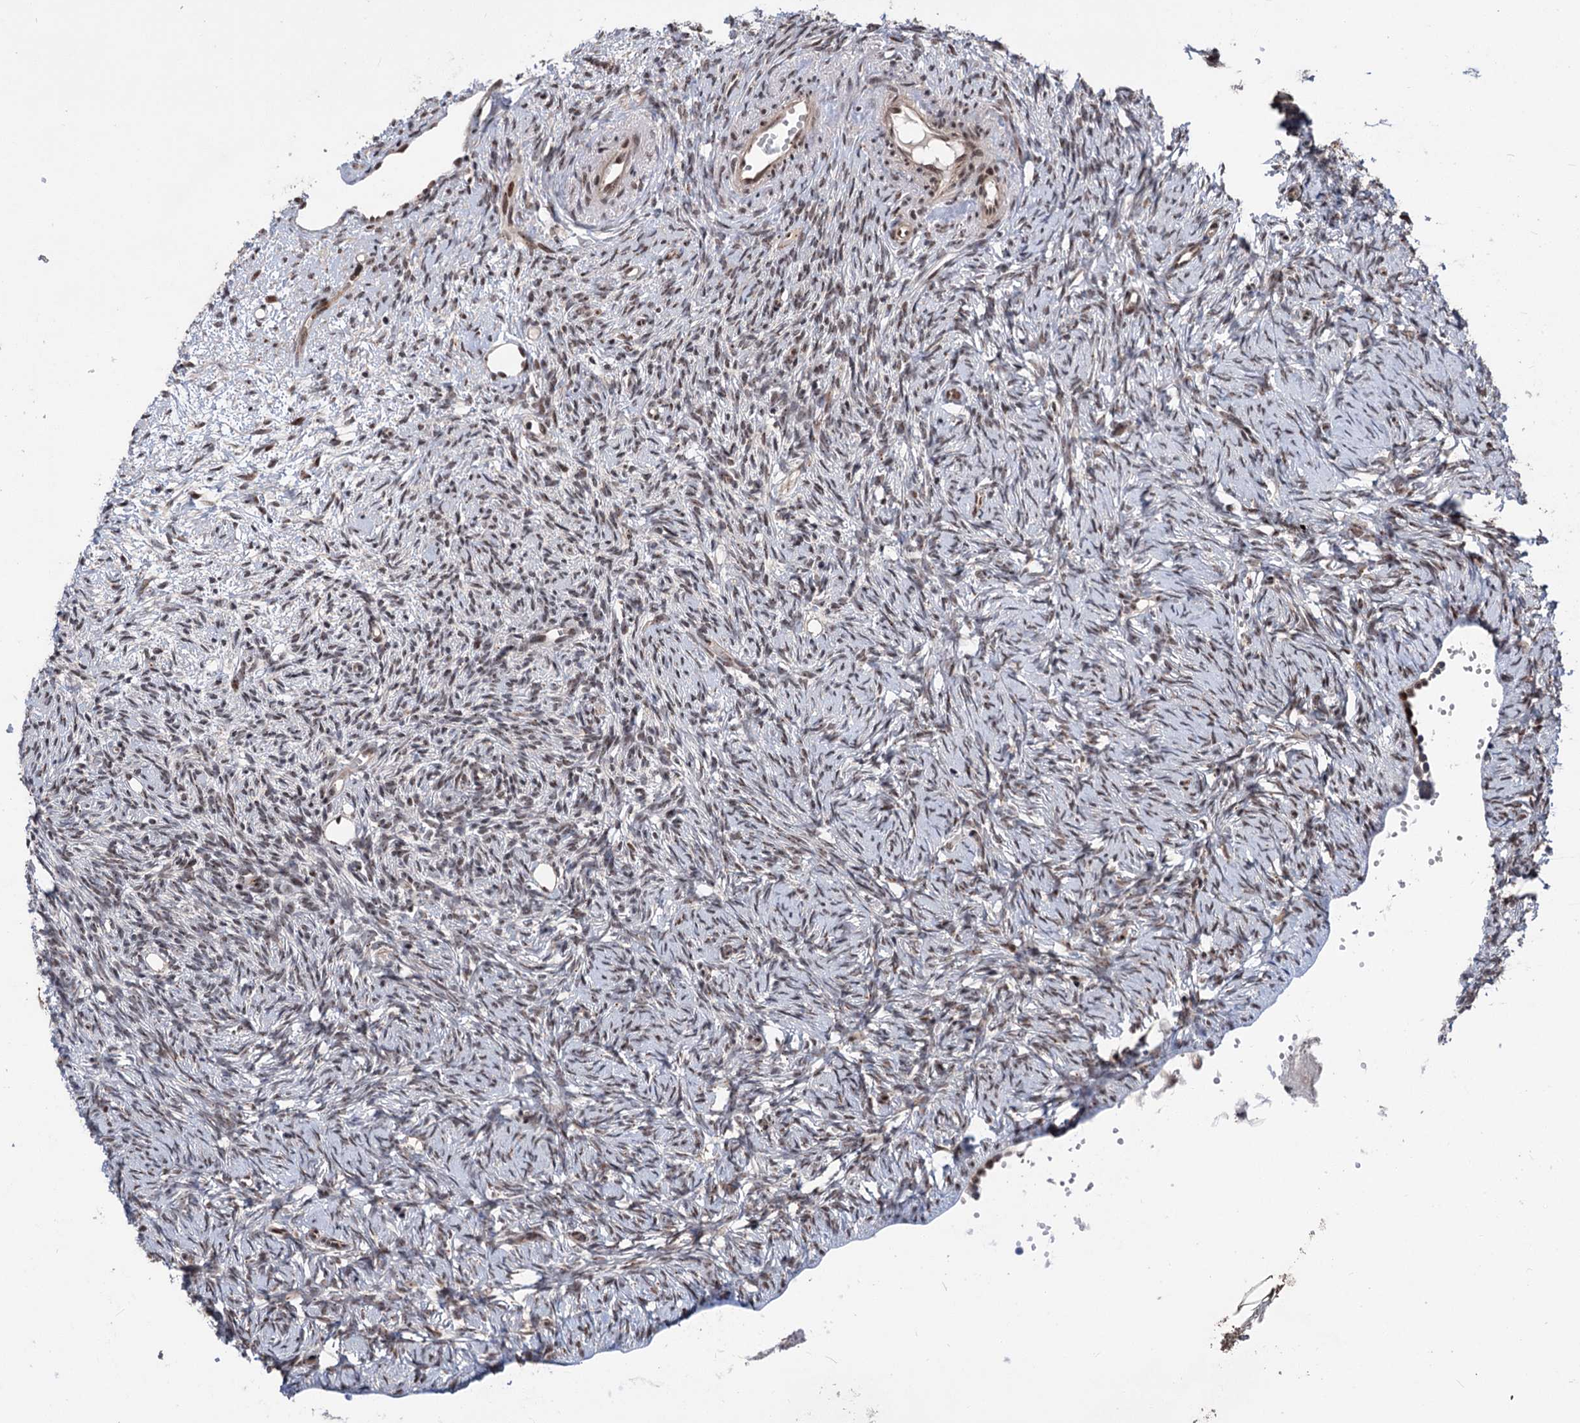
{"staining": {"intensity": "weak", "quantity": "25%-75%", "location": "cytoplasmic/membranous,nuclear"}, "tissue": "ovary", "cell_type": "Ovarian stroma cells", "image_type": "normal", "snomed": [{"axis": "morphology", "description": "Normal tissue, NOS"}, {"axis": "topography", "description": "Ovary"}], "caption": "Immunohistochemistry photomicrograph of unremarkable ovary stained for a protein (brown), which shows low levels of weak cytoplasmic/membranous,nuclear expression in approximately 25%-75% of ovarian stroma cells.", "gene": "MAML1", "patient": {"sex": "female", "age": 51}}